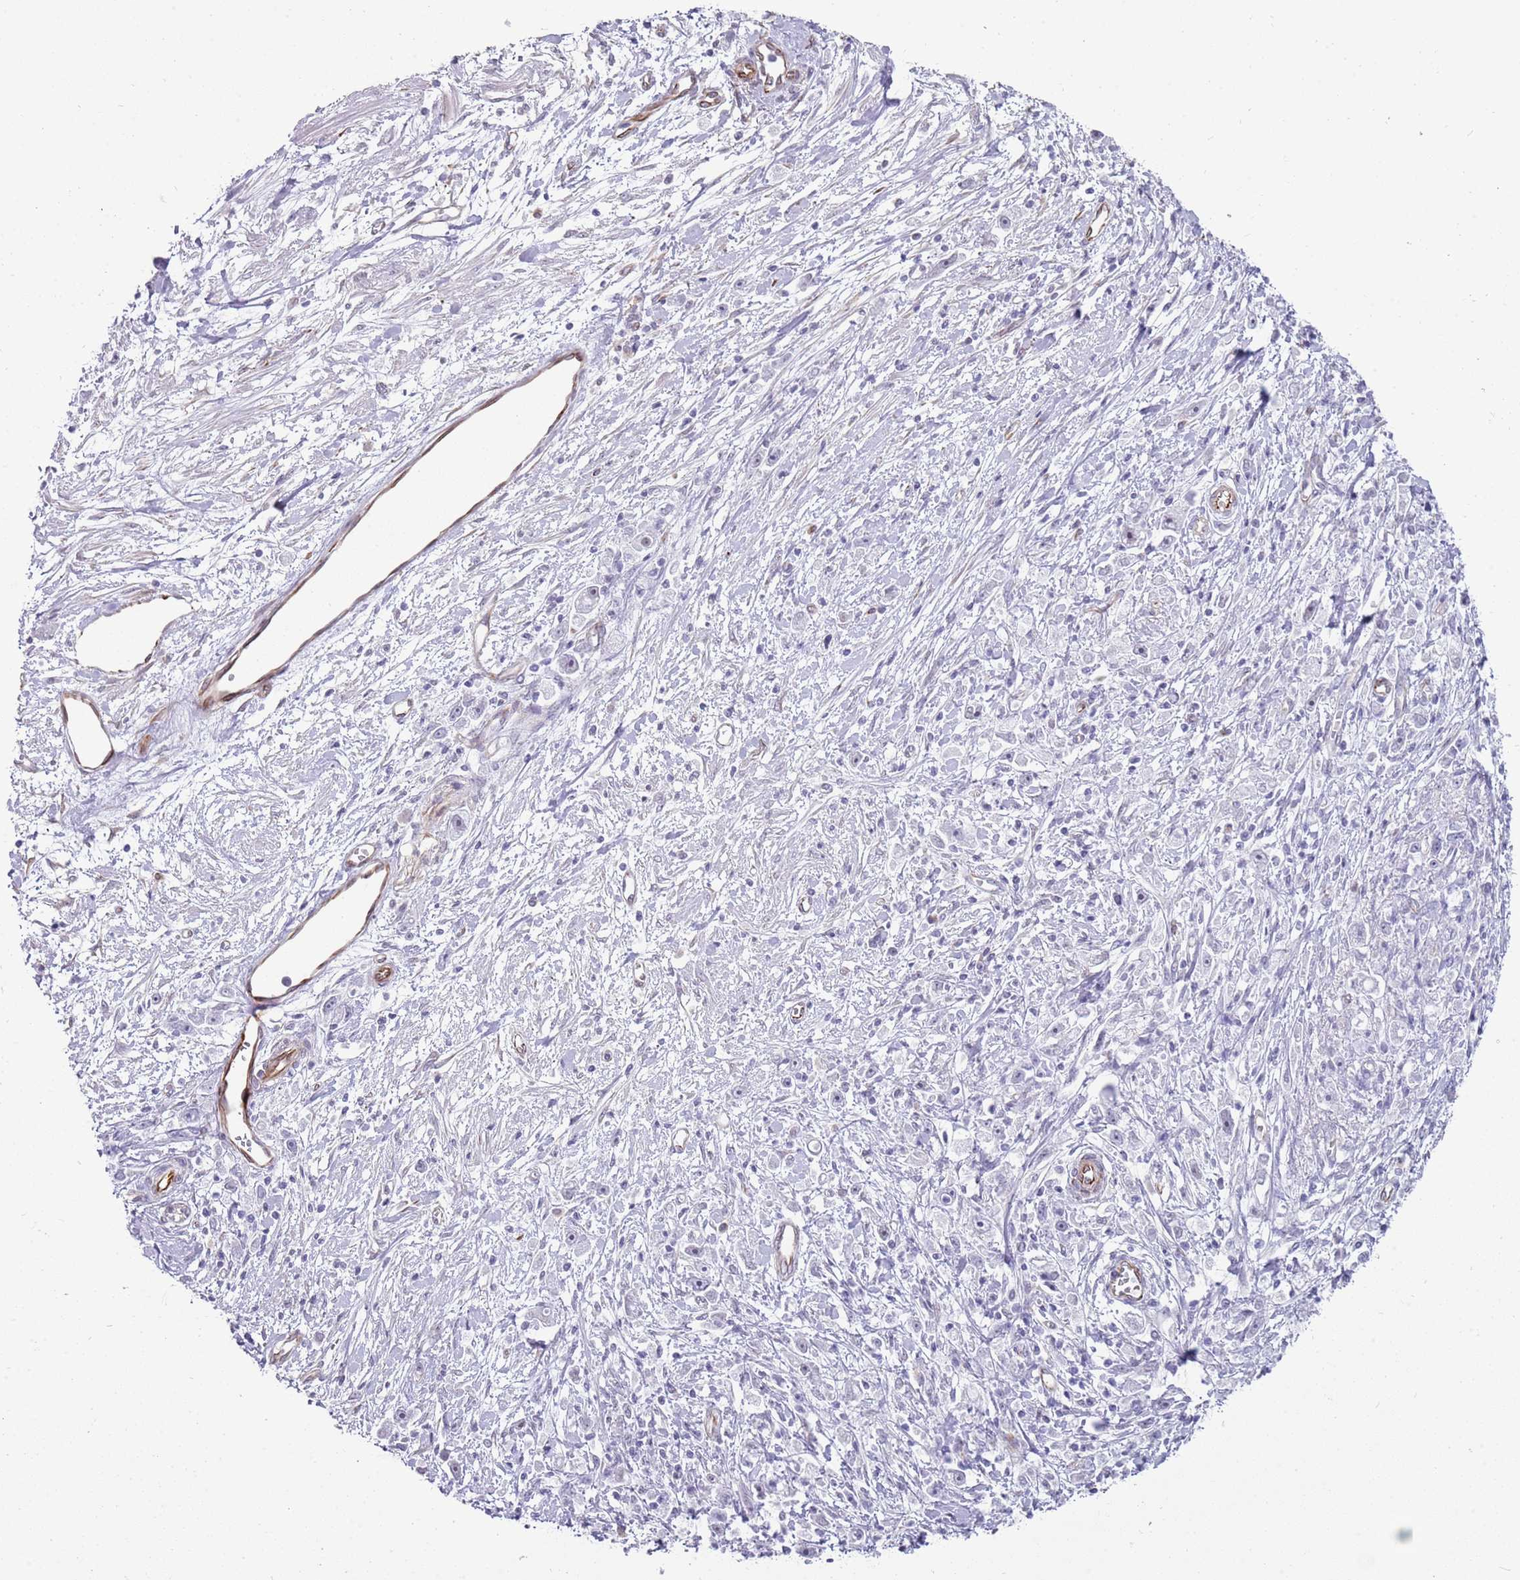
{"staining": {"intensity": "negative", "quantity": "none", "location": "none"}, "tissue": "stomach cancer", "cell_type": "Tumor cells", "image_type": "cancer", "snomed": [{"axis": "morphology", "description": "Adenocarcinoma, NOS"}, {"axis": "topography", "description": "Stomach"}], "caption": "Adenocarcinoma (stomach) was stained to show a protein in brown. There is no significant staining in tumor cells.", "gene": "NBPF3", "patient": {"sex": "female", "age": 59}}